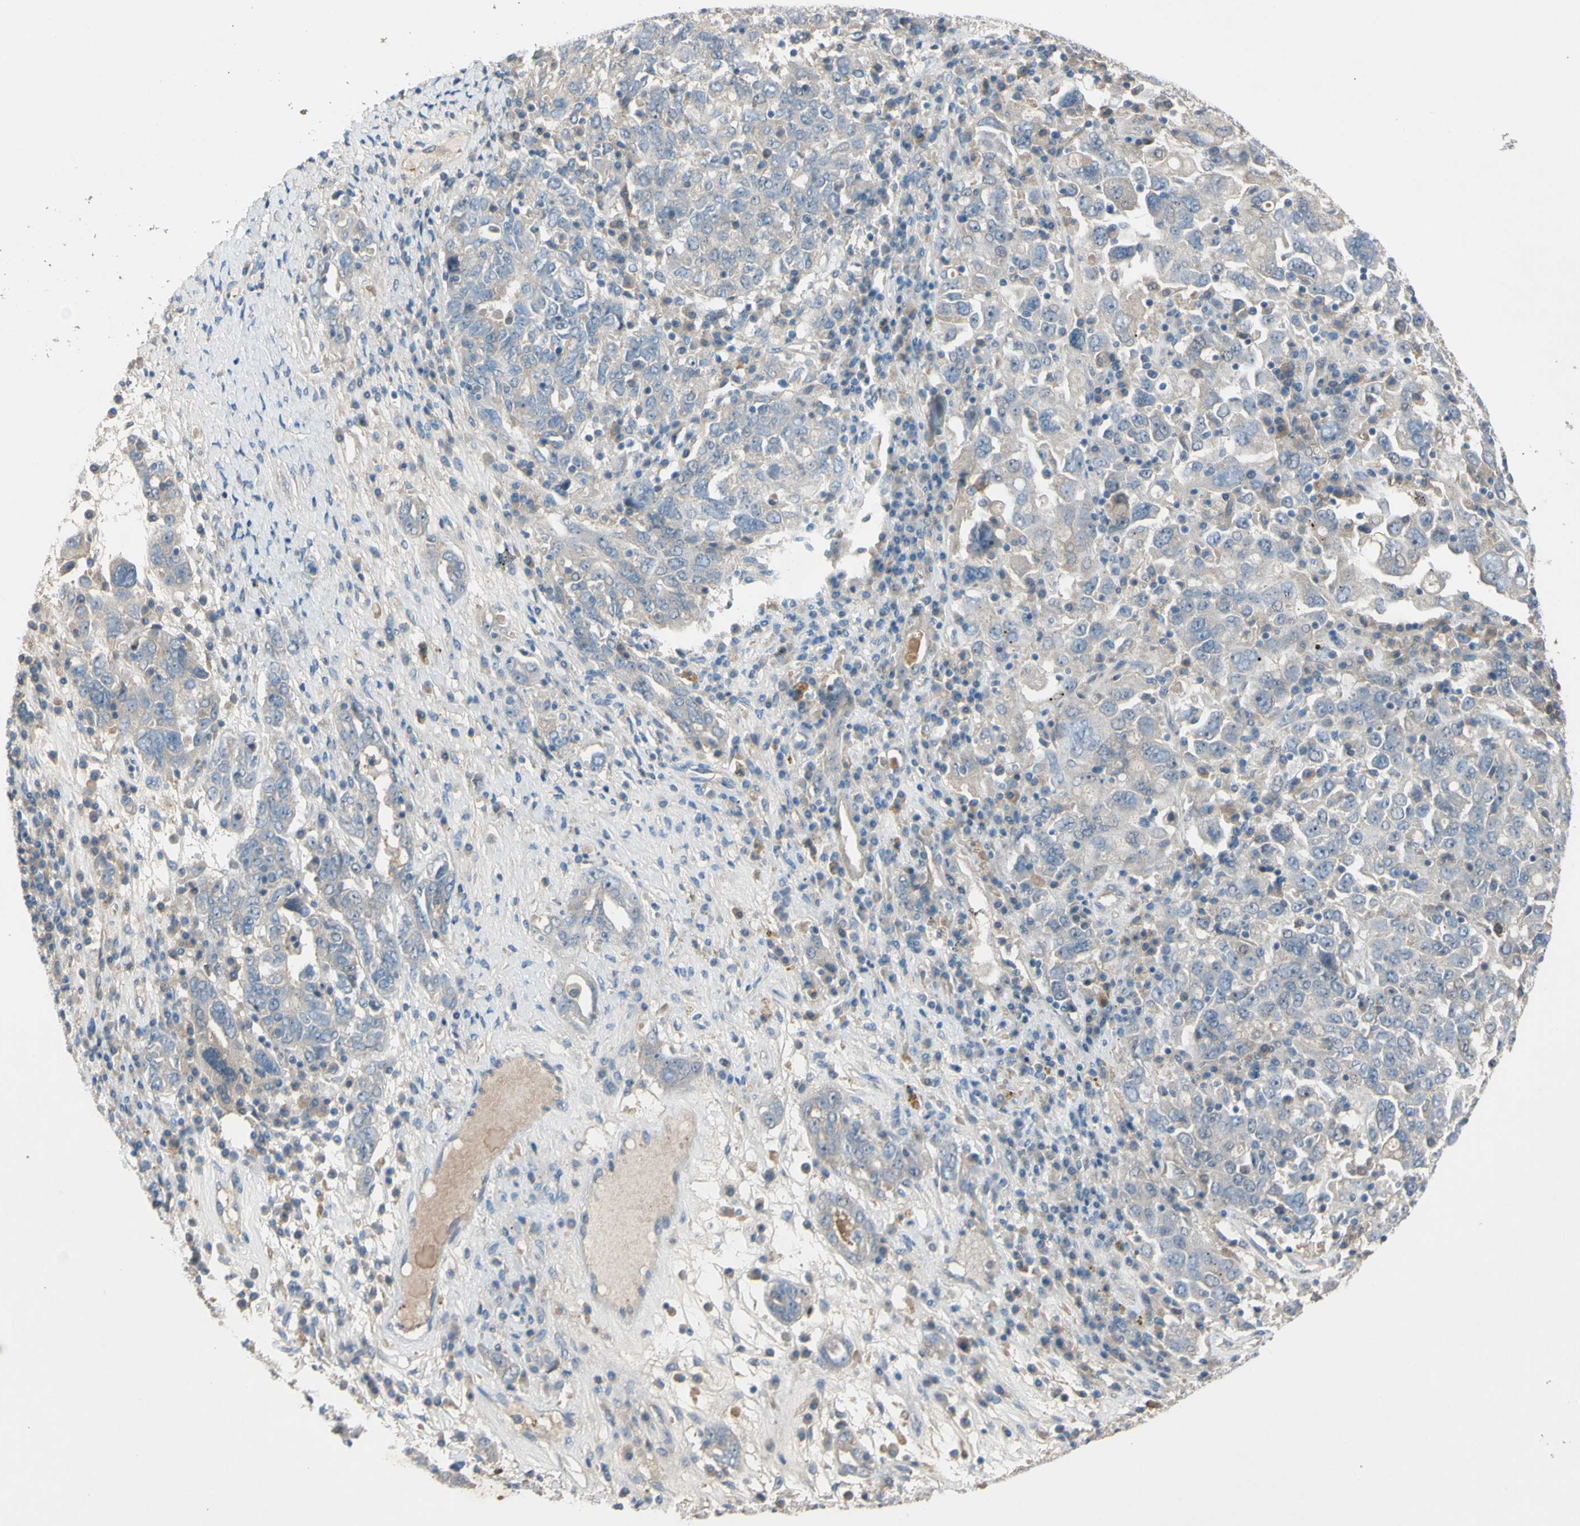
{"staining": {"intensity": "negative", "quantity": "none", "location": "none"}, "tissue": "ovarian cancer", "cell_type": "Tumor cells", "image_type": "cancer", "snomed": [{"axis": "morphology", "description": "Carcinoma, endometroid"}, {"axis": "topography", "description": "Ovary"}], "caption": "Immunohistochemistry of human ovarian cancer reveals no positivity in tumor cells.", "gene": "ATRN", "patient": {"sex": "female", "age": 62}}